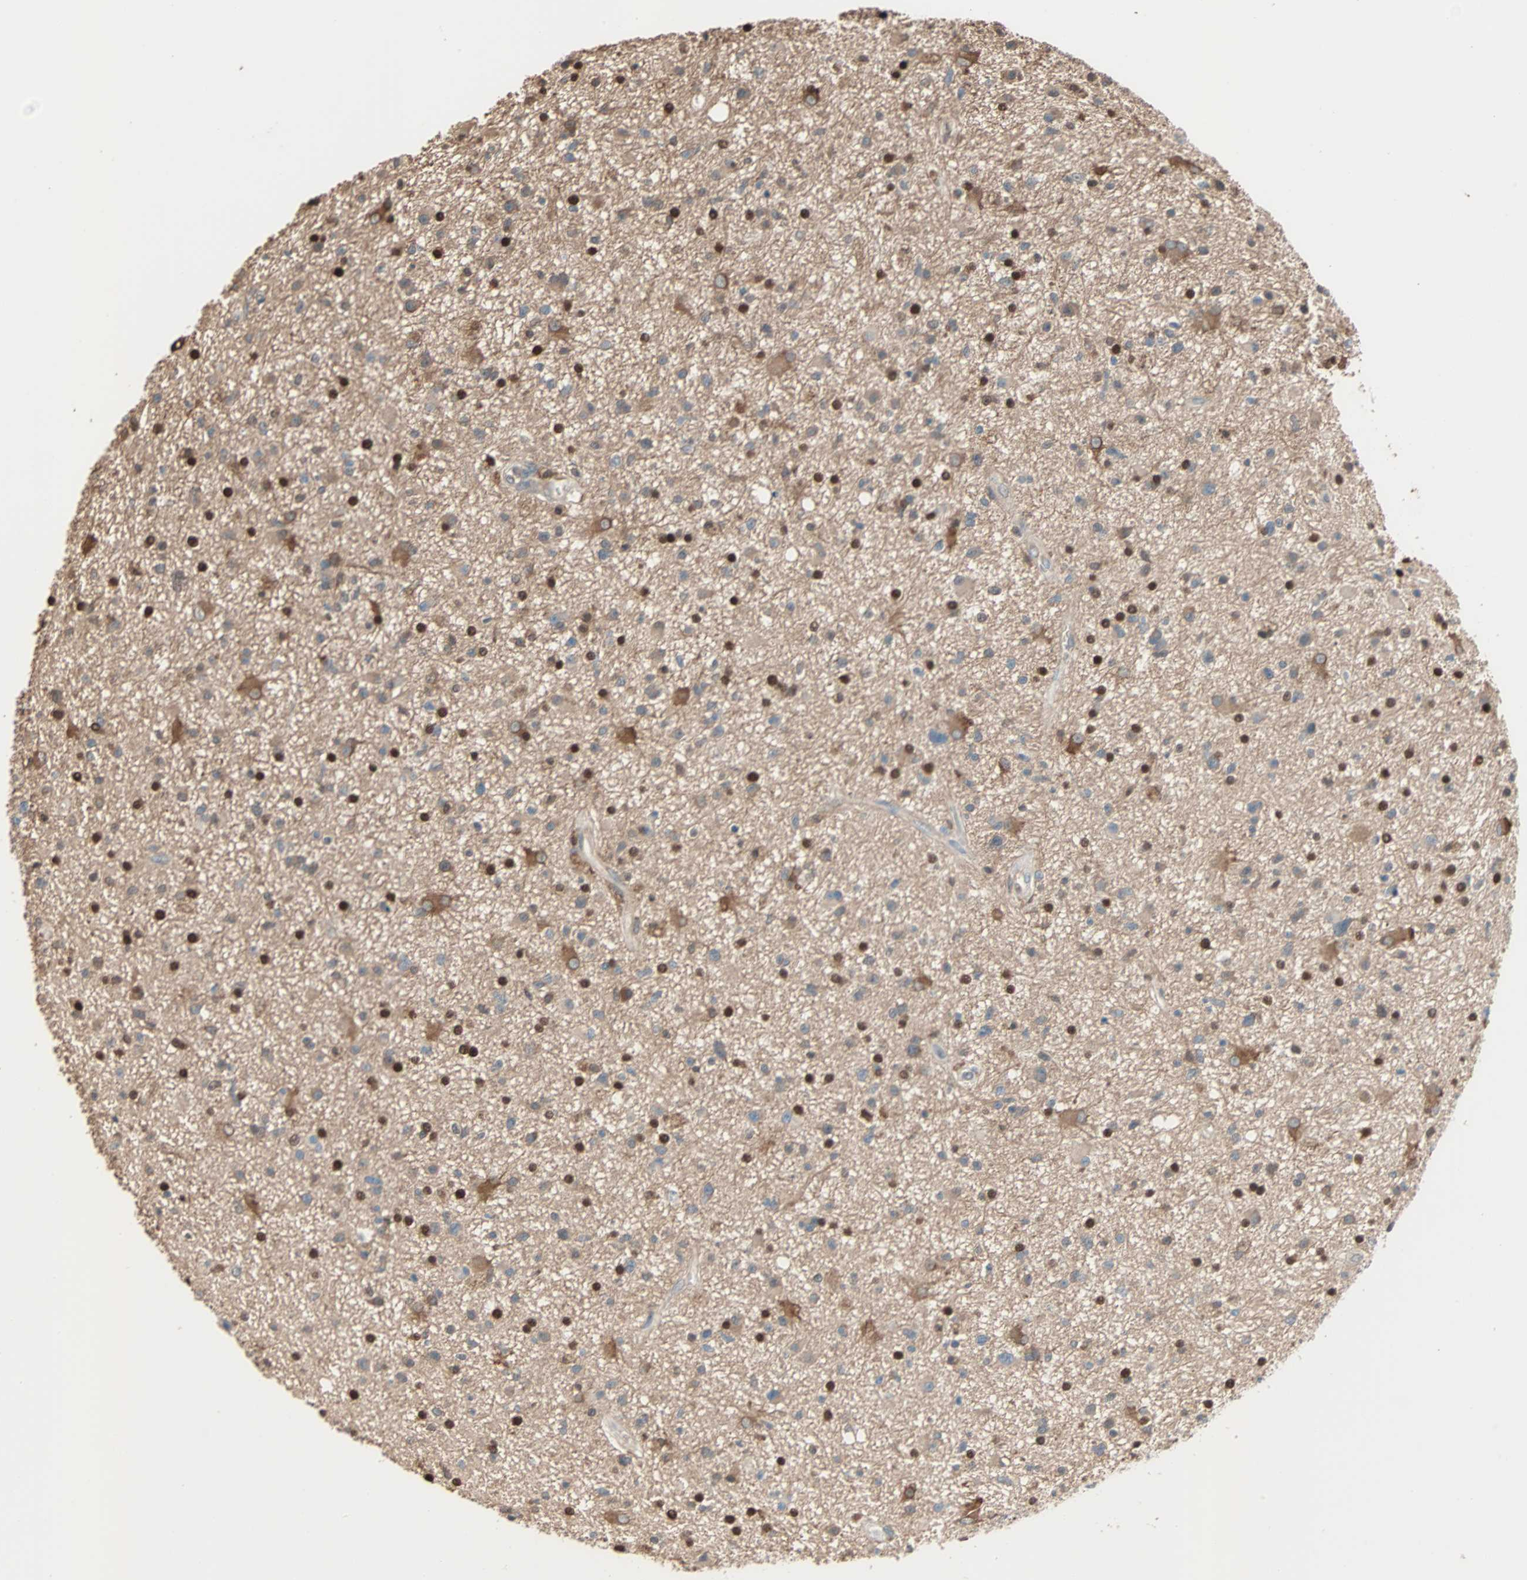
{"staining": {"intensity": "moderate", "quantity": "25%-75%", "location": "cytoplasmic/membranous,nuclear"}, "tissue": "glioma", "cell_type": "Tumor cells", "image_type": "cancer", "snomed": [{"axis": "morphology", "description": "Glioma, malignant, High grade"}, {"axis": "topography", "description": "Brain"}], "caption": "DAB (3,3'-diaminobenzidine) immunohistochemical staining of glioma displays moderate cytoplasmic/membranous and nuclear protein staining in about 25%-75% of tumor cells. Immunohistochemistry stains the protein in brown and the nuclei are stained blue.", "gene": "PRDX1", "patient": {"sex": "male", "age": 33}}